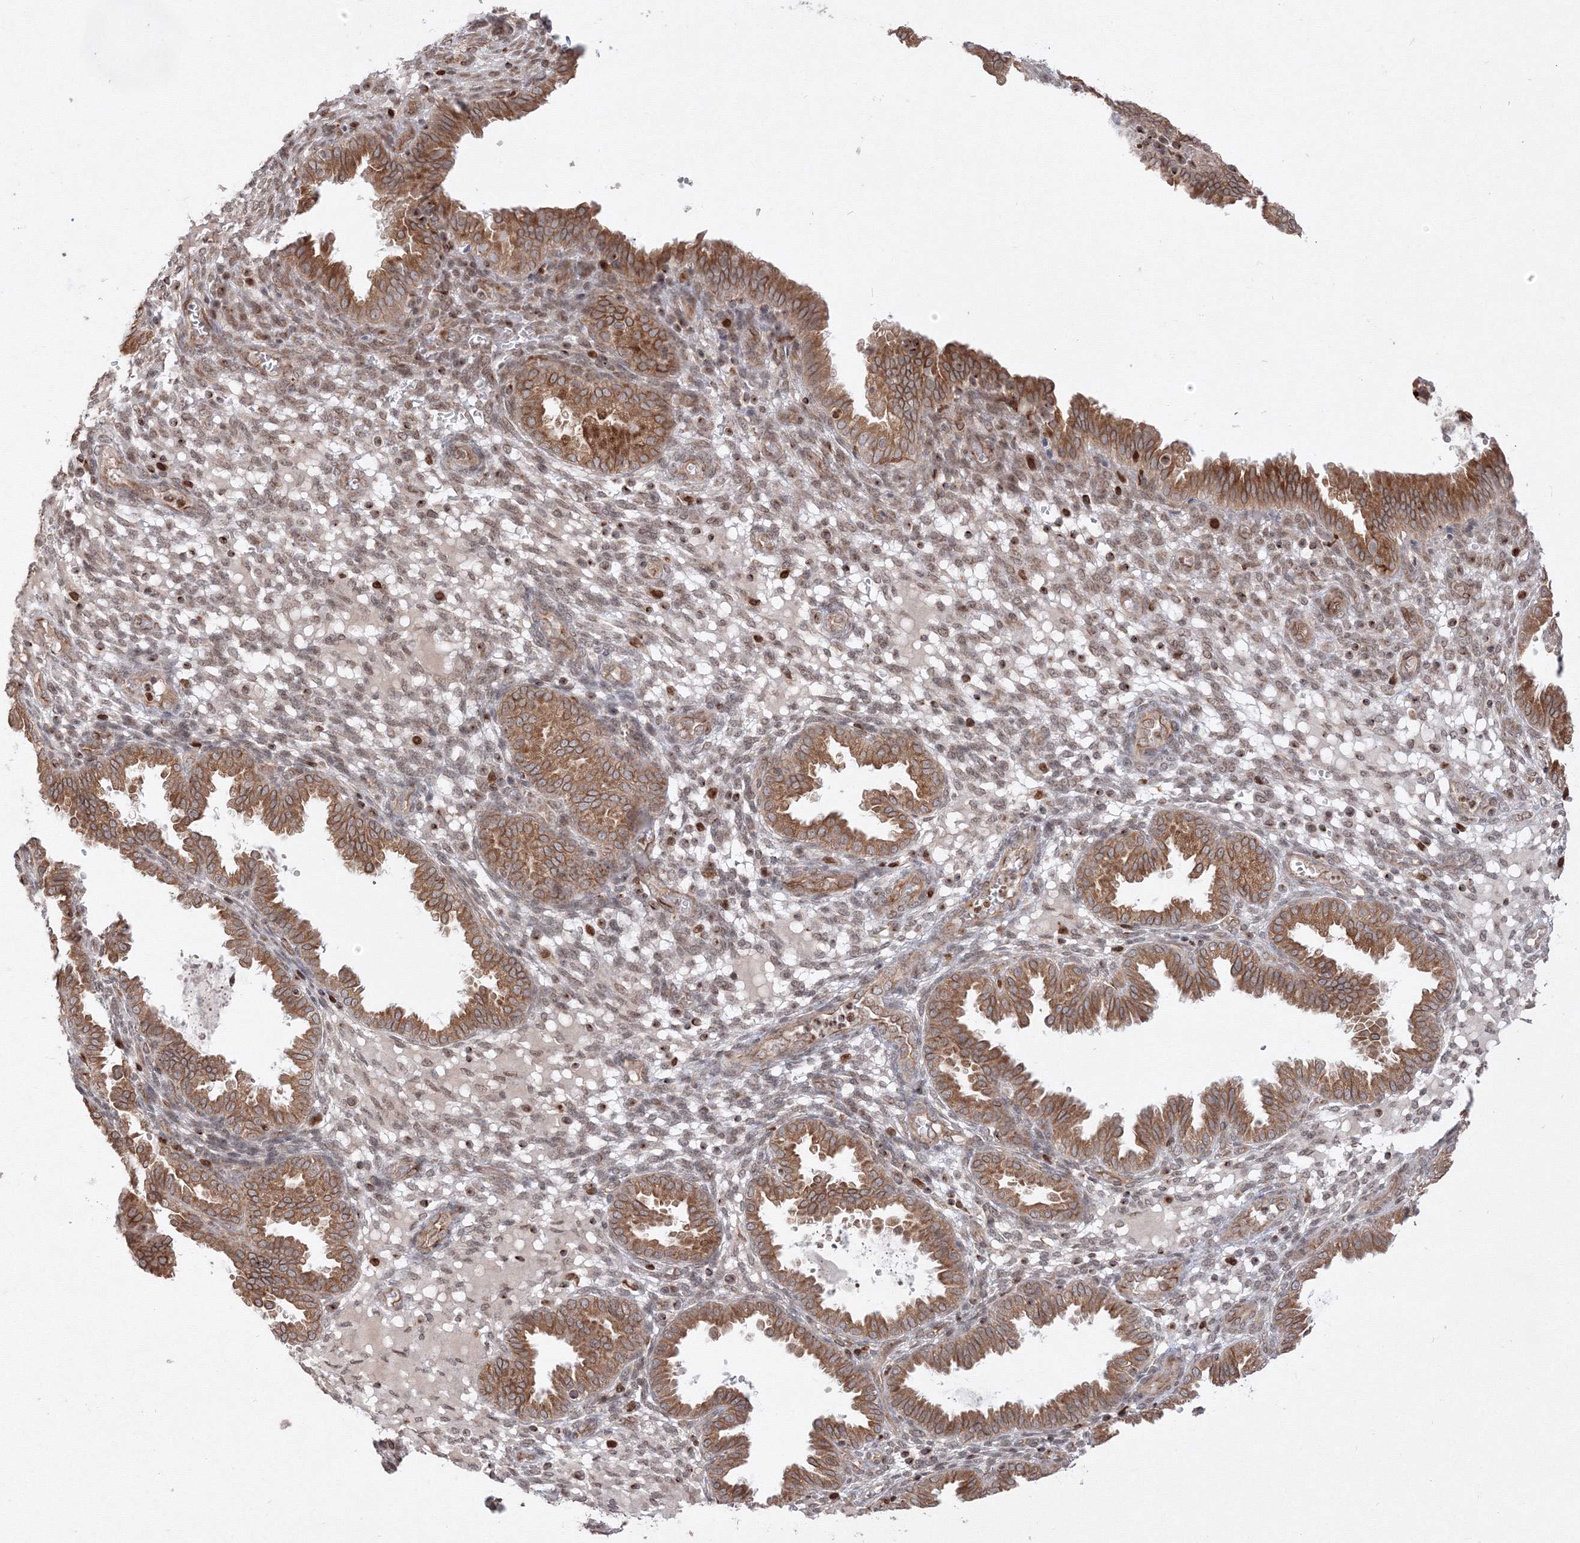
{"staining": {"intensity": "weak", "quantity": "25%-75%", "location": "nuclear"}, "tissue": "endometrium", "cell_type": "Cells in endometrial stroma", "image_type": "normal", "snomed": [{"axis": "morphology", "description": "Normal tissue, NOS"}, {"axis": "topography", "description": "Endometrium"}], "caption": "Immunohistochemistry photomicrograph of unremarkable human endometrium stained for a protein (brown), which reveals low levels of weak nuclear expression in about 25%-75% of cells in endometrial stroma.", "gene": "TMEM50B", "patient": {"sex": "female", "age": 33}}